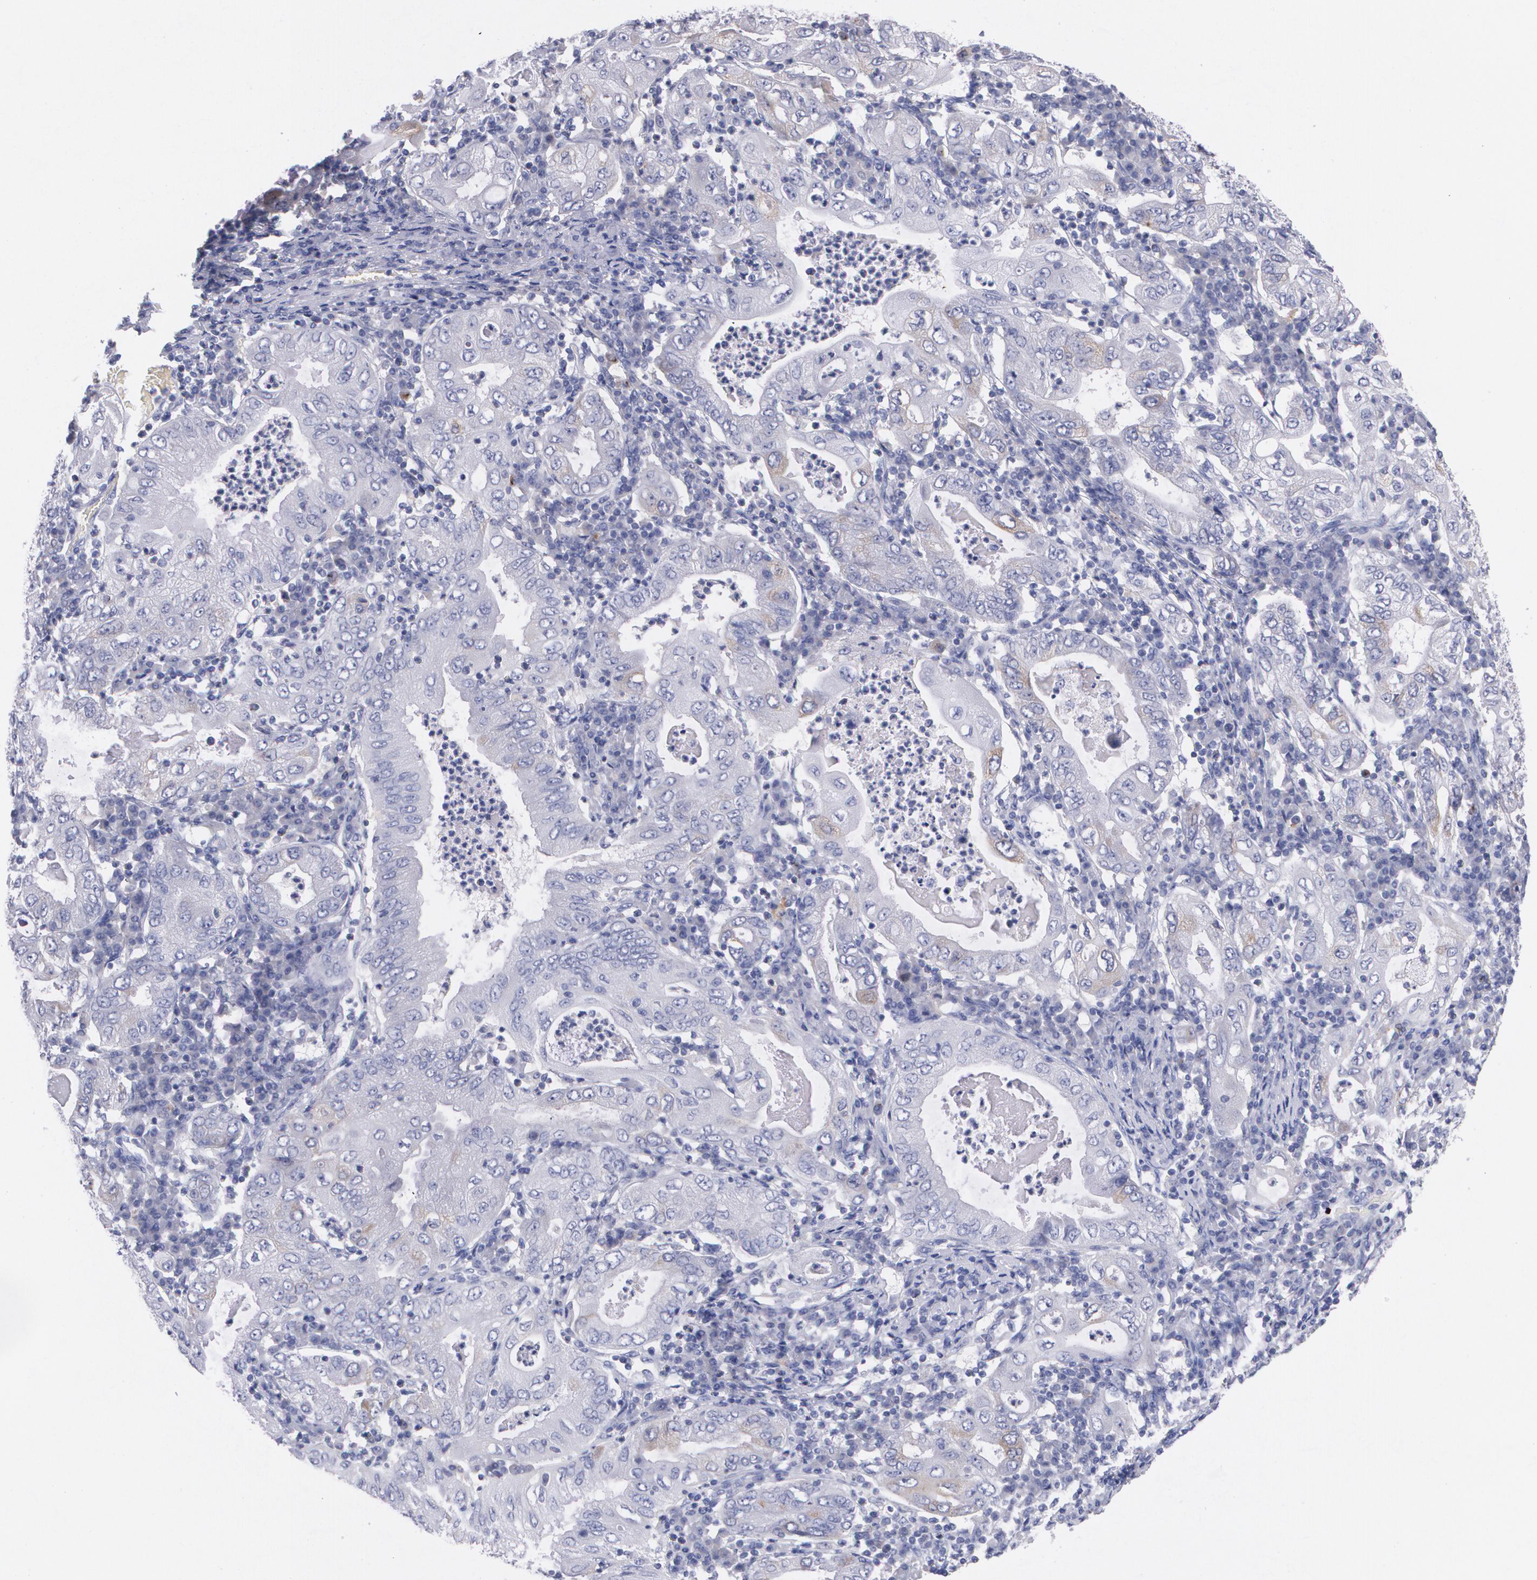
{"staining": {"intensity": "weak", "quantity": "<25%", "location": "cytoplasmic/membranous"}, "tissue": "stomach cancer", "cell_type": "Tumor cells", "image_type": "cancer", "snomed": [{"axis": "morphology", "description": "Normal tissue, NOS"}, {"axis": "morphology", "description": "Adenocarcinoma, NOS"}, {"axis": "topography", "description": "Esophagus"}, {"axis": "topography", "description": "Stomach, upper"}, {"axis": "topography", "description": "Peripheral nerve tissue"}], "caption": "DAB (3,3'-diaminobenzidine) immunohistochemical staining of human stomach adenocarcinoma displays no significant positivity in tumor cells. (DAB (3,3'-diaminobenzidine) immunohistochemistry (IHC) visualized using brightfield microscopy, high magnification).", "gene": "HMMR", "patient": {"sex": "male", "age": 62}}